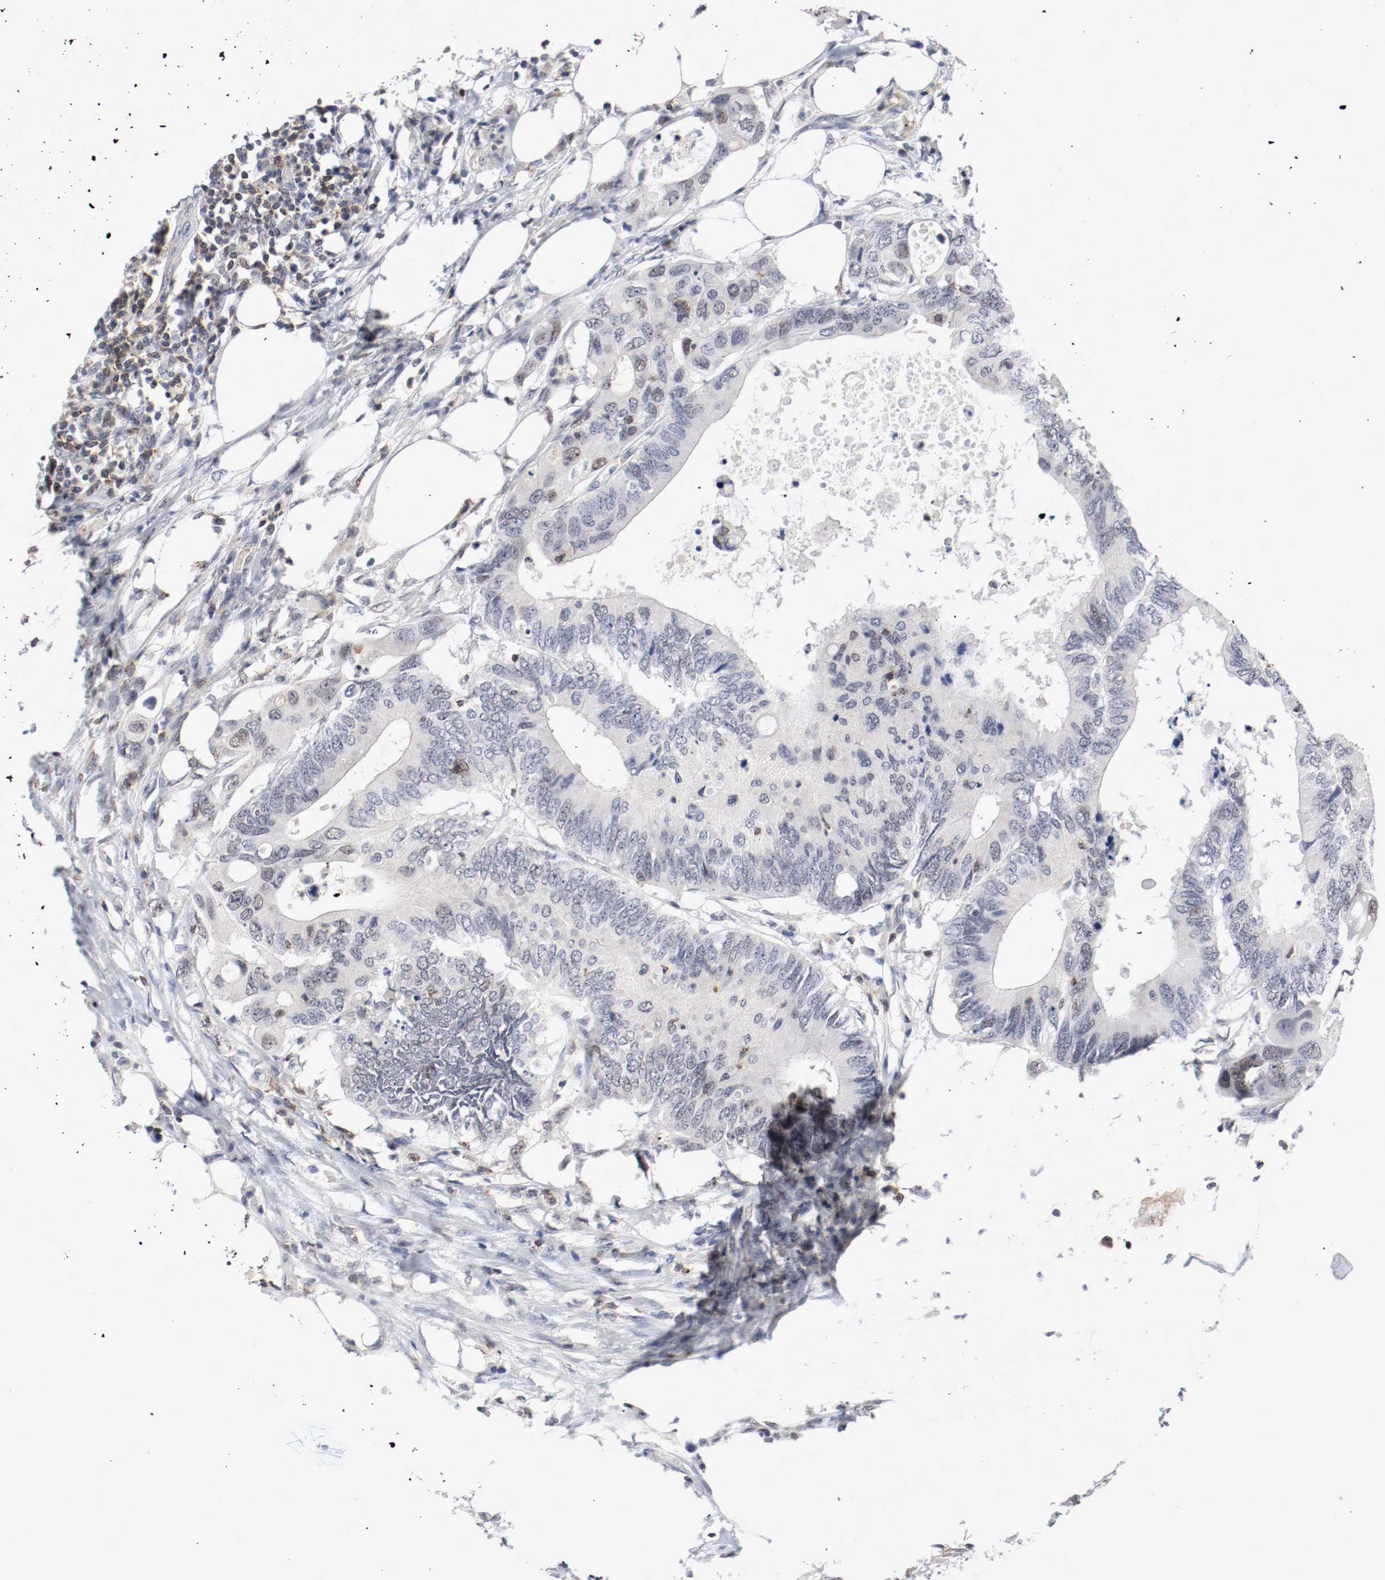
{"staining": {"intensity": "negative", "quantity": "none", "location": "none"}, "tissue": "colorectal cancer", "cell_type": "Tumor cells", "image_type": "cancer", "snomed": [{"axis": "morphology", "description": "Adenocarcinoma, NOS"}, {"axis": "topography", "description": "Colon"}], "caption": "A high-resolution micrograph shows immunohistochemistry staining of colorectal cancer, which exhibits no significant positivity in tumor cells.", "gene": "JUND", "patient": {"sex": "male", "age": 71}}